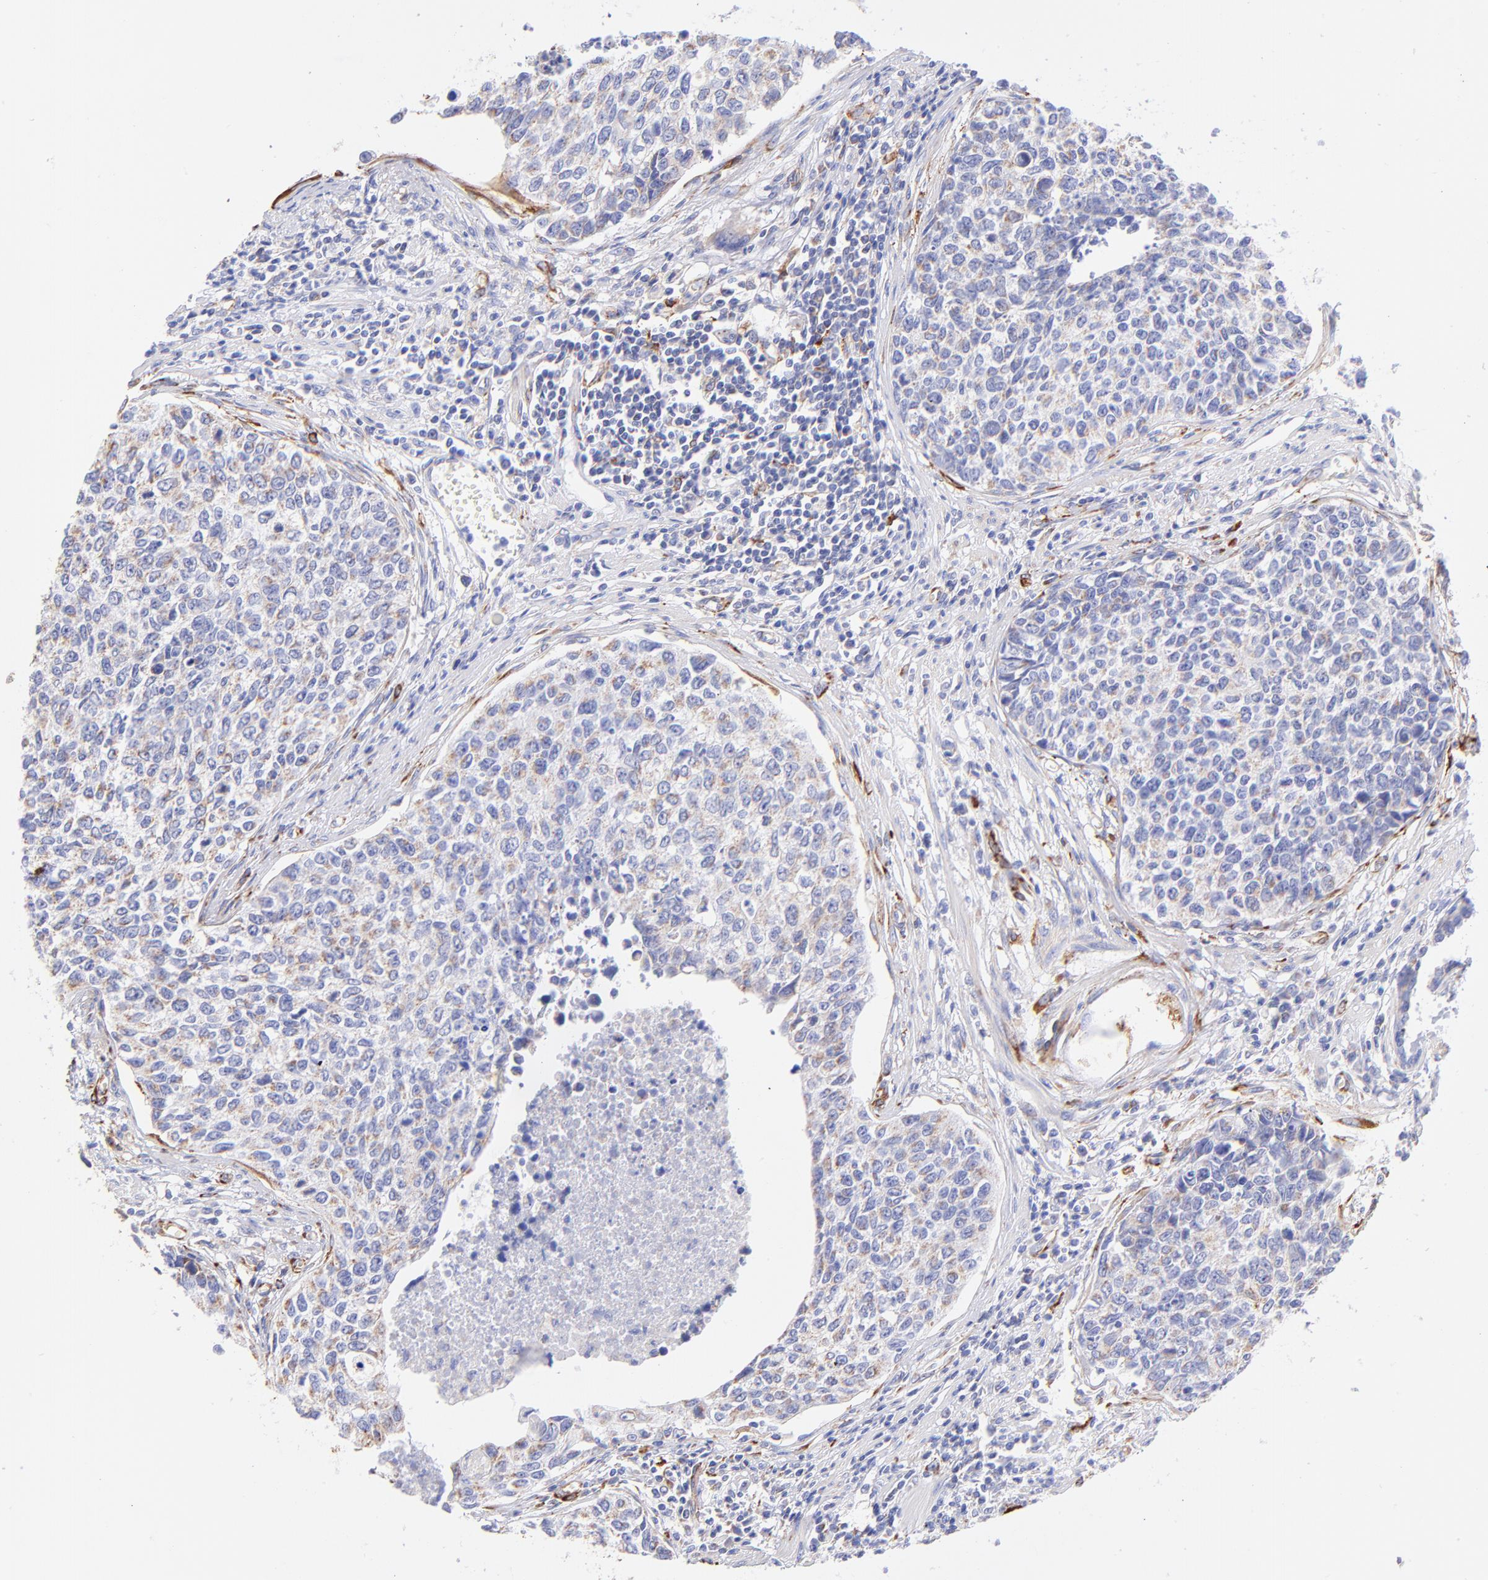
{"staining": {"intensity": "weak", "quantity": ">75%", "location": "cytoplasmic/membranous"}, "tissue": "urothelial cancer", "cell_type": "Tumor cells", "image_type": "cancer", "snomed": [{"axis": "morphology", "description": "Urothelial carcinoma, High grade"}, {"axis": "topography", "description": "Urinary bladder"}], "caption": "Protein staining displays weak cytoplasmic/membranous staining in approximately >75% of tumor cells in urothelial cancer.", "gene": "SPARC", "patient": {"sex": "male", "age": 81}}